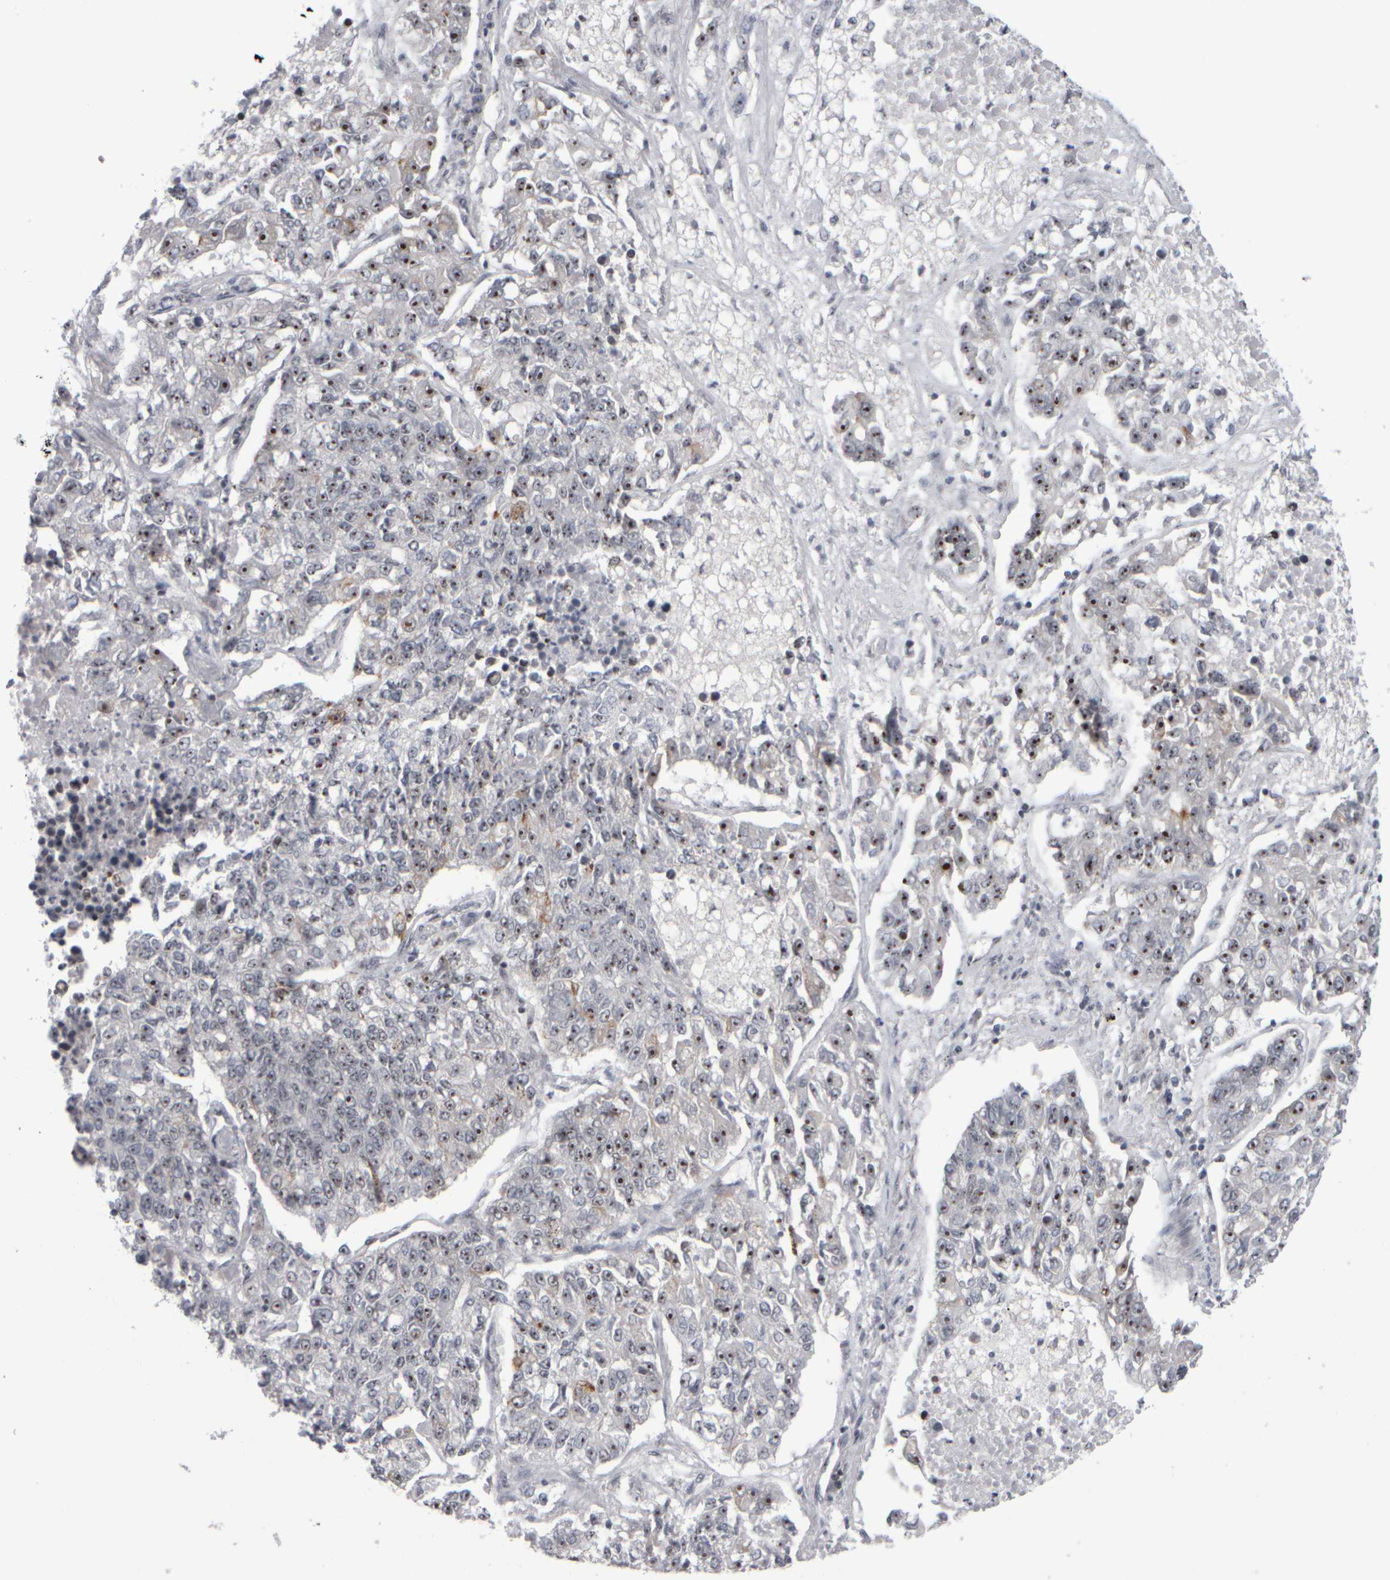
{"staining": {"intensity": "moderate", "quantity": "25%-75%", "location": "nuclear"}, "tissue": "lung cancer", "cell_type": "Tumor cells", "image_type": "cancer", "snomed": [{"axis": "morphology", "description": "Adenocarcinoma, NOS"}, {"axis": "topography", "description": "Lung"}], "caption": "Immunohistochemical staining of lung cancer (adenocarcinoma) reveals medium levels of moderate nuclear staining in about 25%-75% of tumor cells. The staining was performed using DAB (3,3'-diaminobenzidine) to visualize the protein expression in brown, while the nuclei were stained in blue with hematoxylin (Magnification: 20x).", "gene": "SURF6", "patient": {"sex": "male", "age": 49}}